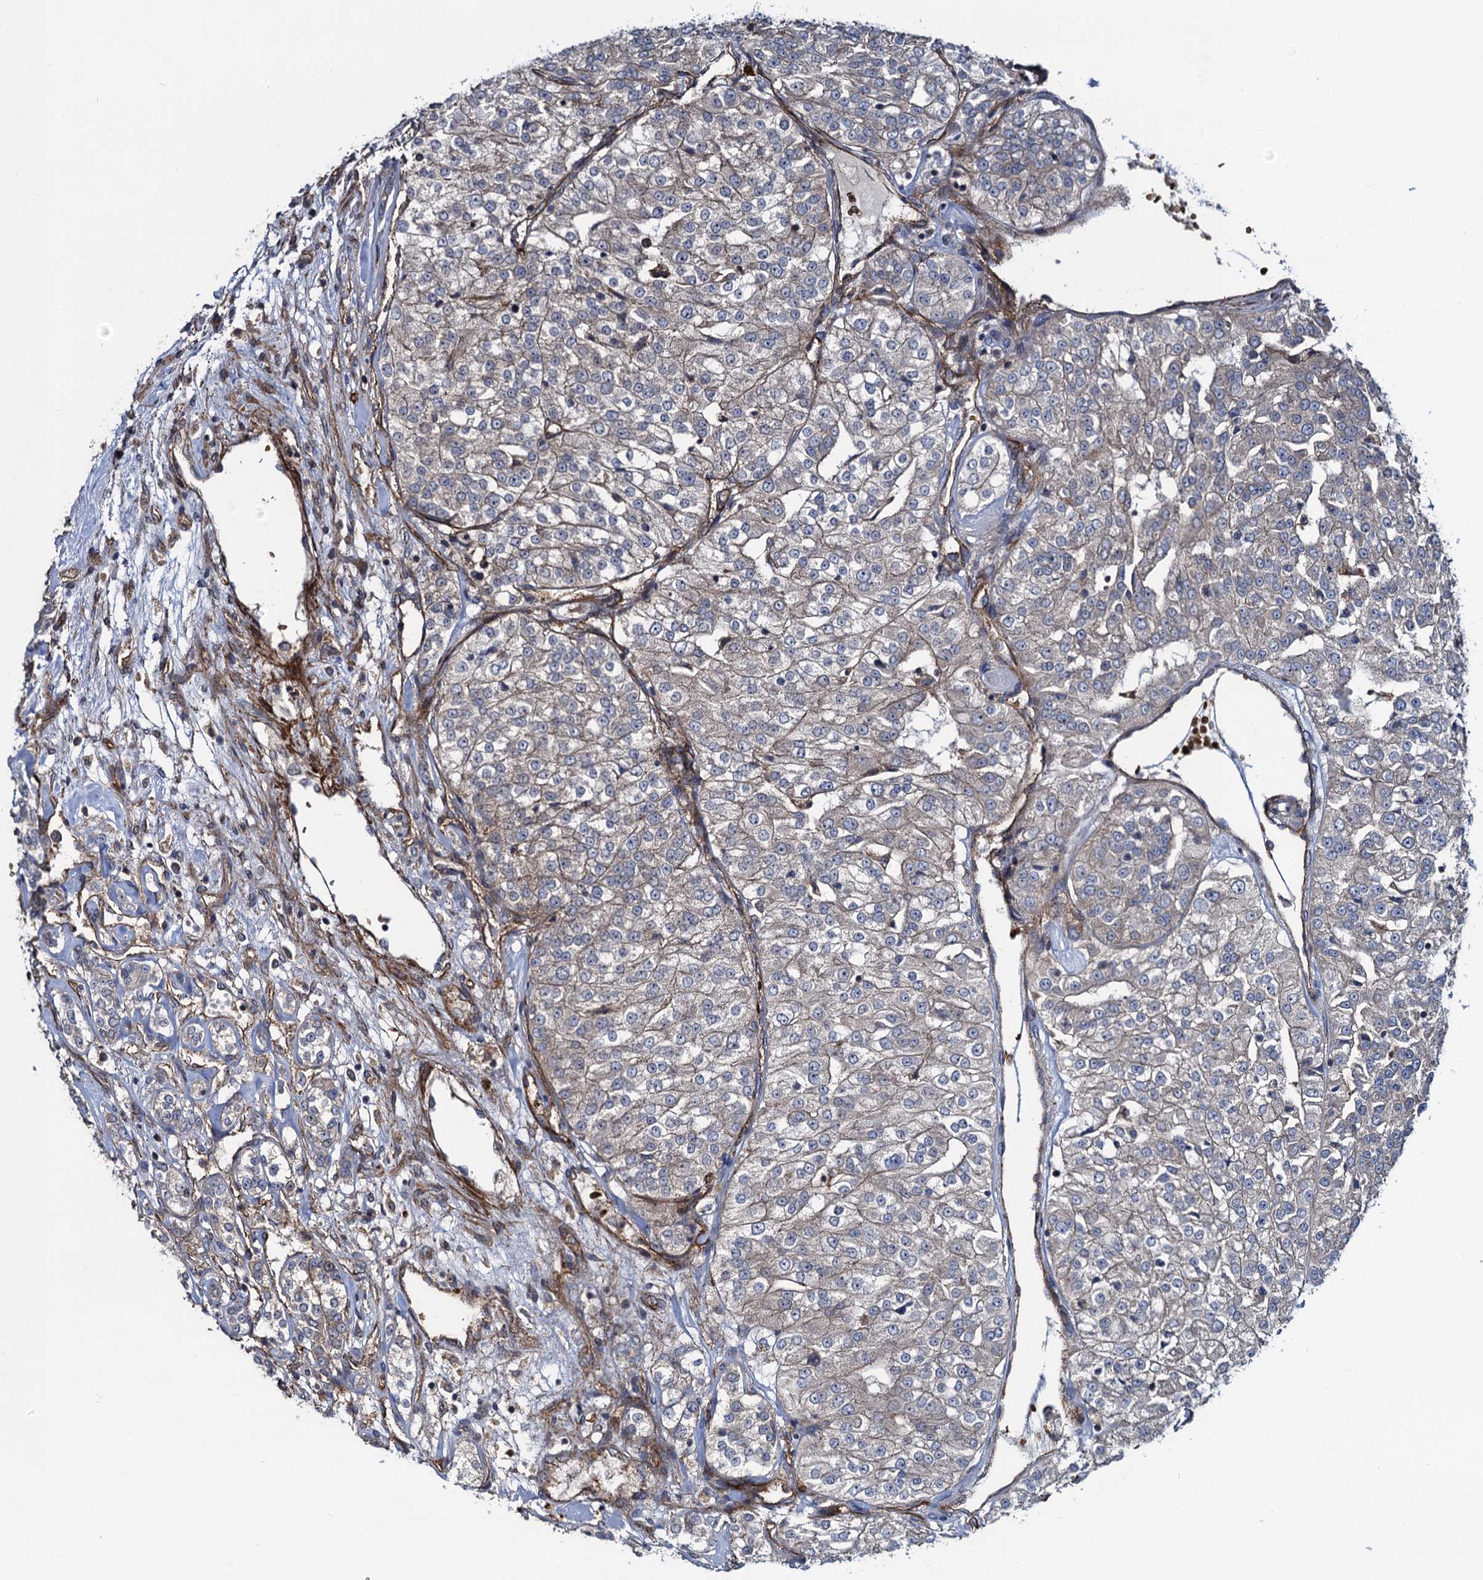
{"staining": {"intensity": "negative", "quantity": "none", "location": "none"}, "tissue": "renal cancer", "cell_type": "Tumor cells", "image_type": "cancer", "snomed": [{"axis": "morphology", "description": "Adenocarcinoma, NOS"}, {"axis": "topography", "description": "Kidney"}], "caption": "Renal adenocarcinoma stained for a protein using immunohistochemistry (IHC) exhibits no expression tumor cells.", "gene": "KXD1", "patient": {"sex": "female", "age": 63}}